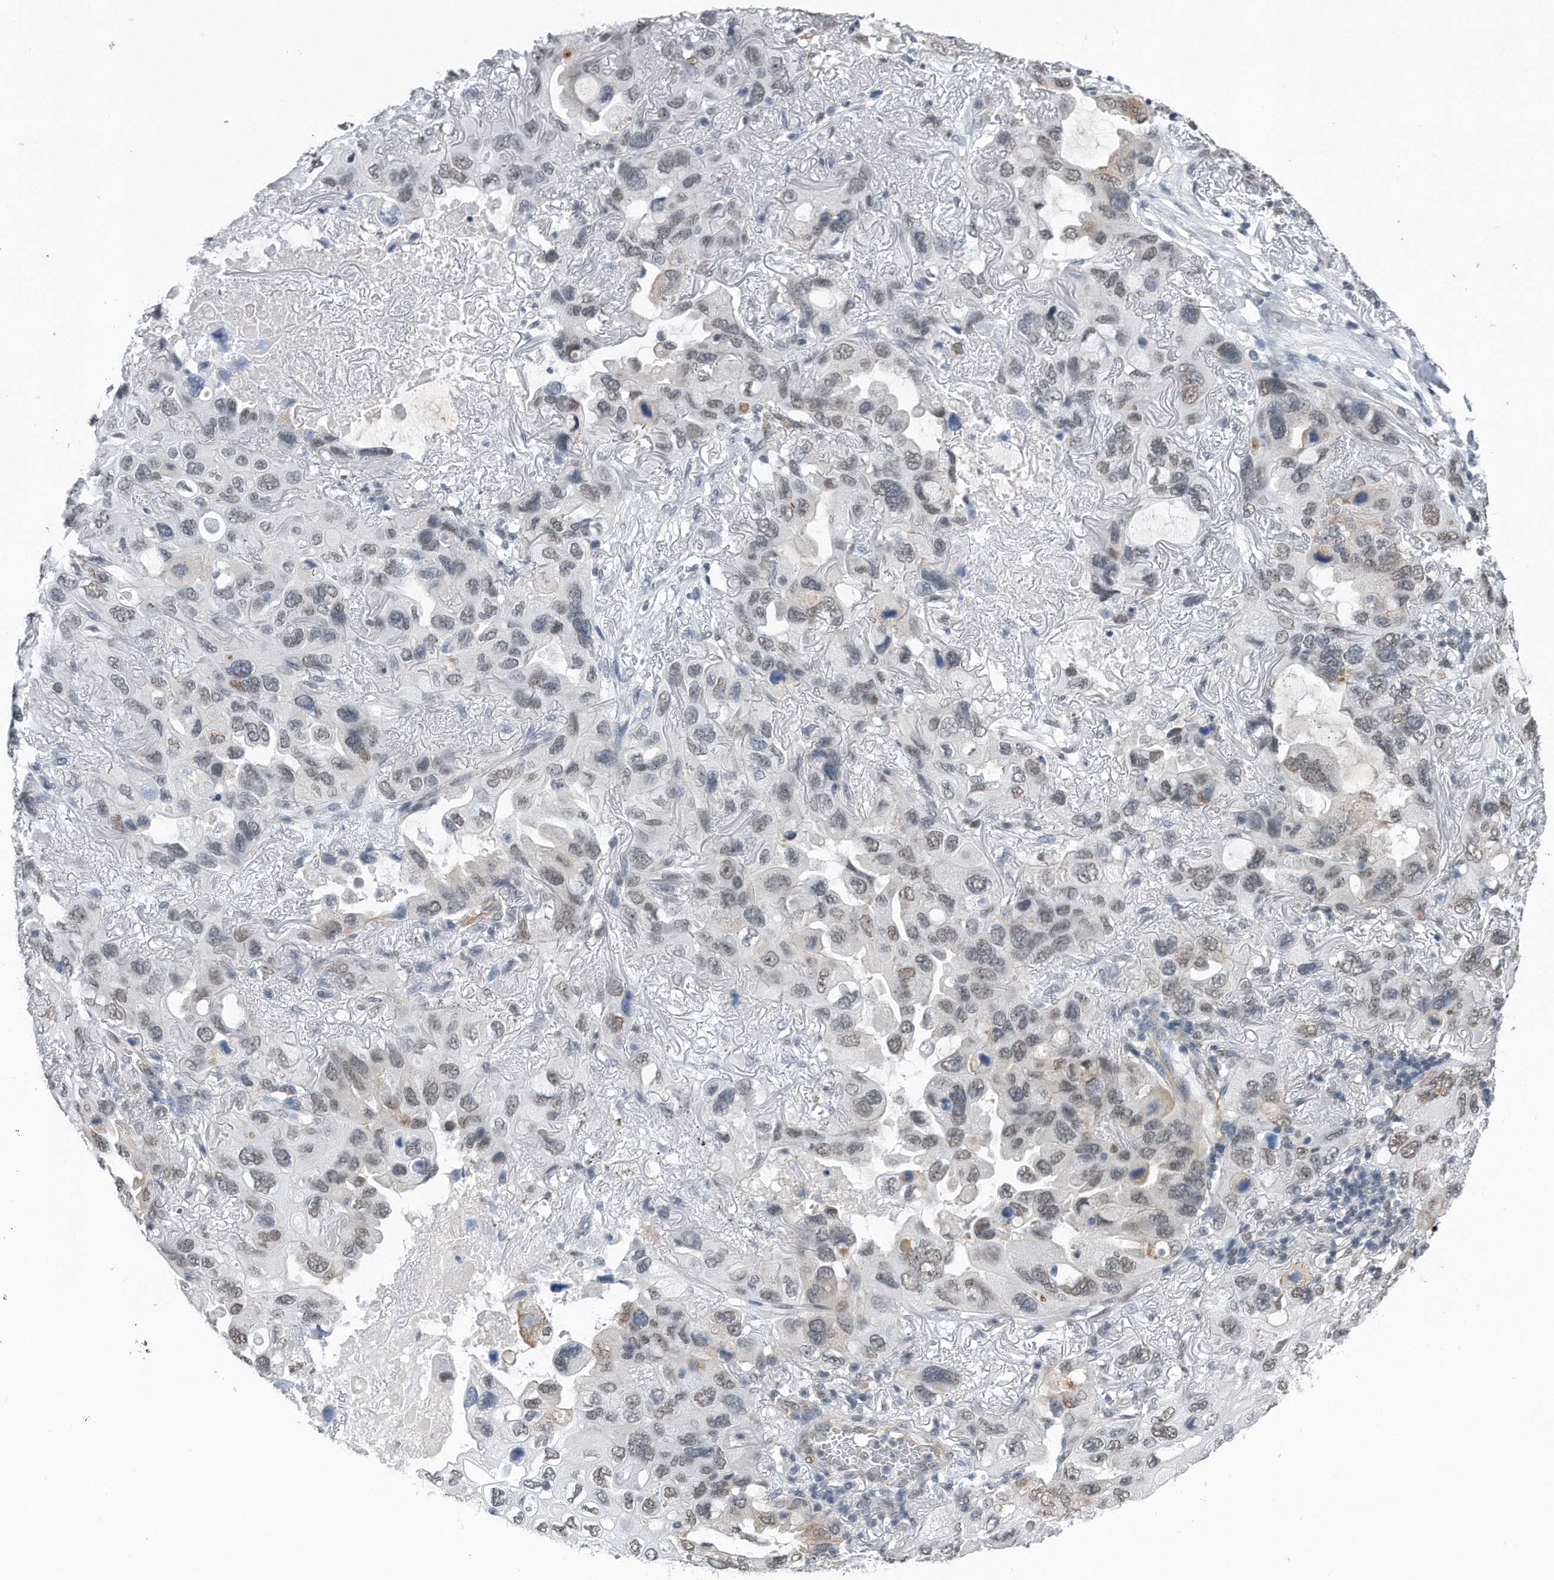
{"staining": {"intensity": "weak", "quantity": "25%-75%", "location": "nuclear"}, "tissue": "lung cancer", "cell_type": "Tumor cells", "image_type": "cancer", "snomed": [{"axis": "morphology", "description": "Squamous cell carcinoma, NOS"}, {"axis": "topography", "description": "Lung"}], "caption": "The photomicrograph exhibits a brown stain indicating the presence of a protein in the nuclear of tumor cells in lung cancer.", "gene": "TP53INP1", "patient": {"sex": "female", "age": 73}}